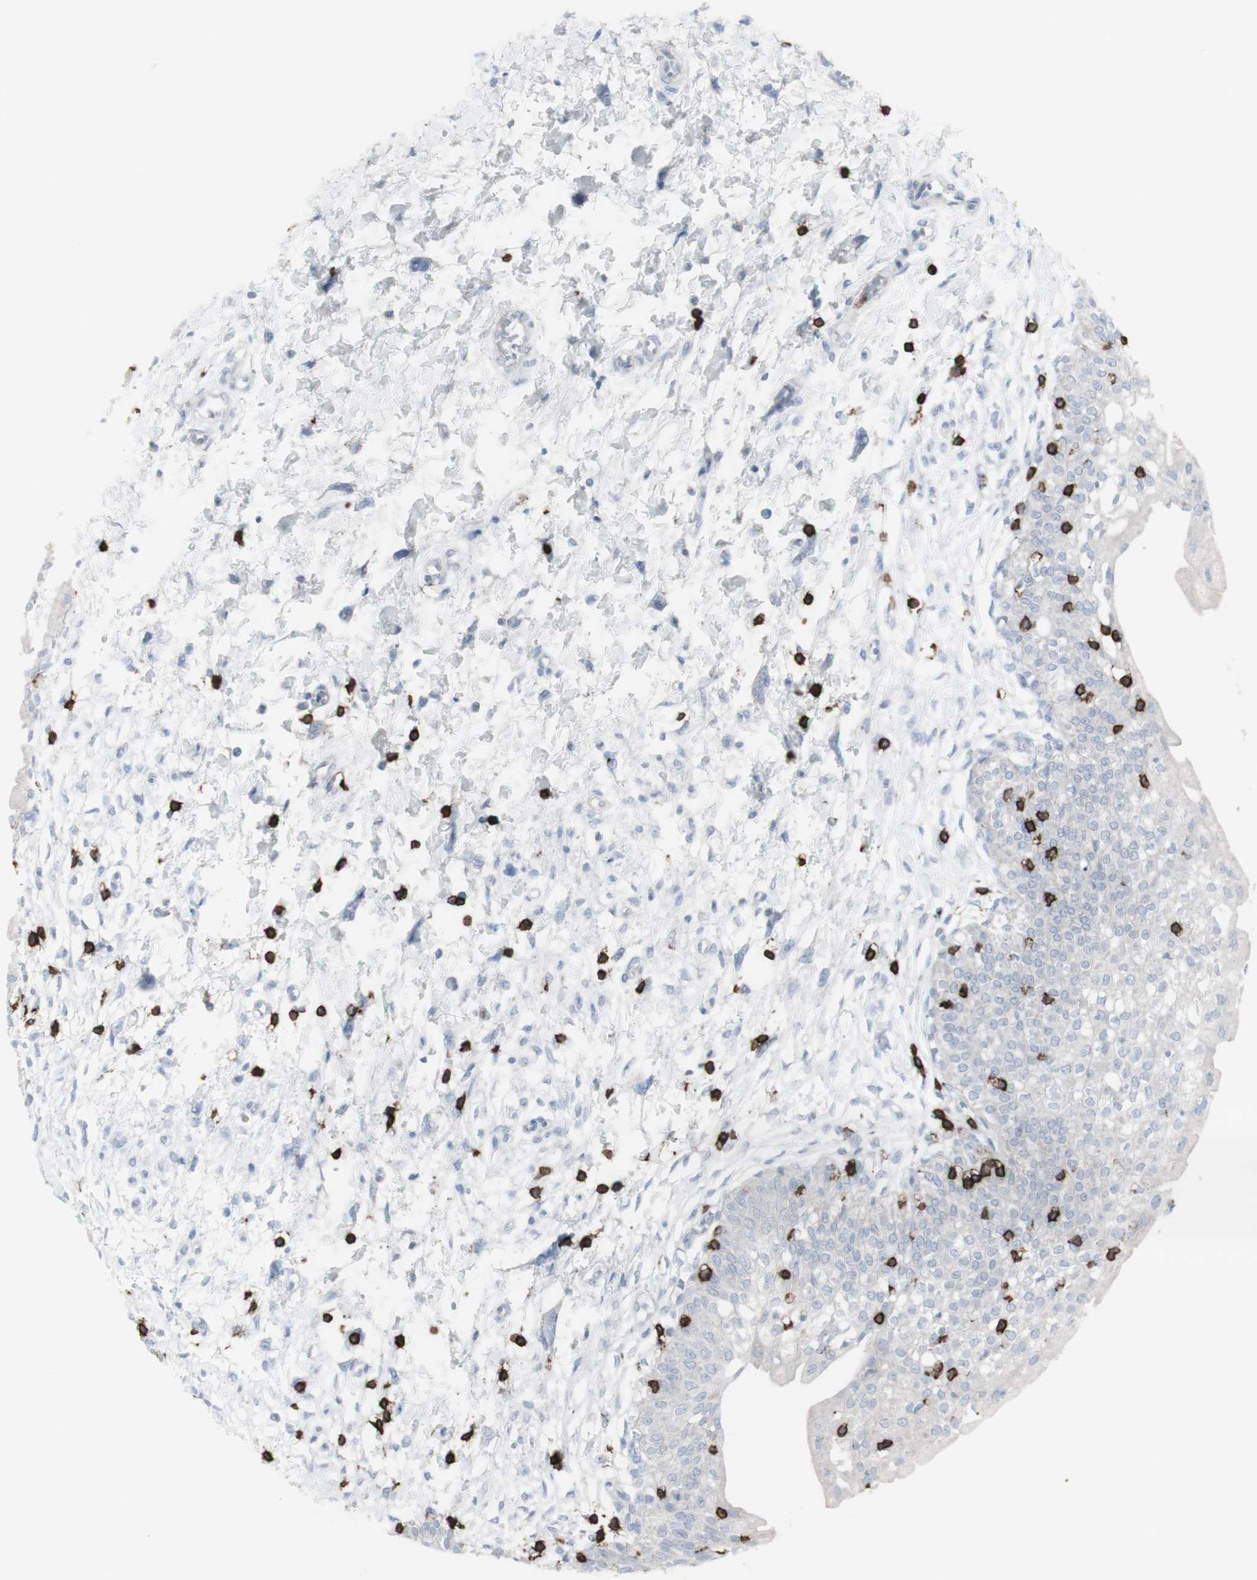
{"staining": {"intensity": "negative", "quantity": "none", "location": "none"}, "tissue": "urinary bladder", "cell_type": "Urothelial cells", "image_type": "normal", "snomed": [{"axis": "morphology", "description": "Normal tissue, NOS"}, {"axis": "topography", "description": "Urinary bladder"}], "caption": "IHC of benign human urinary bladder reveals no expression in urothelial cells.", "gene": "CD247", "patient": {"sex": "male", "age": 55}}